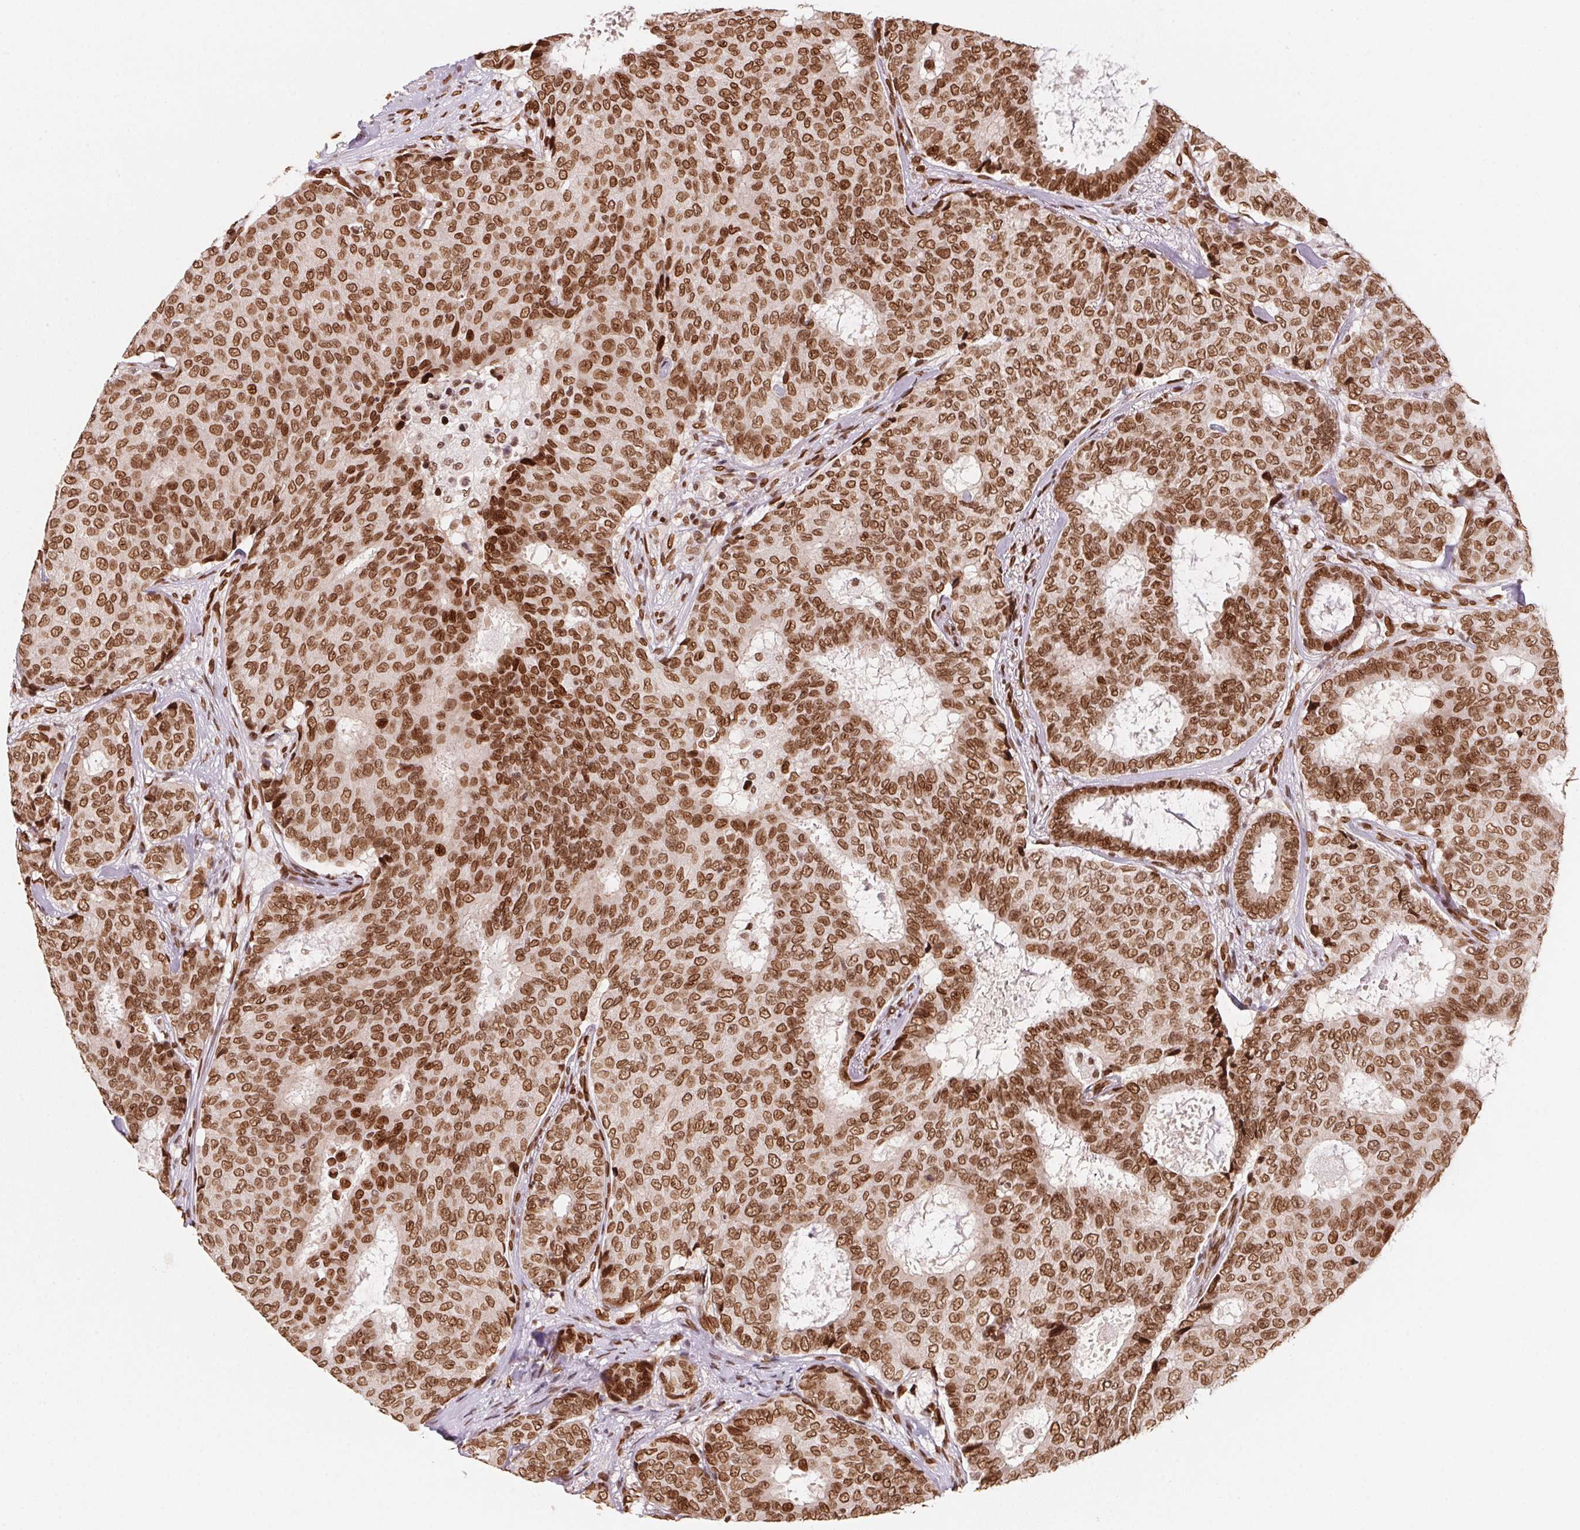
{"staining": {"intensity": "strong", "quantity": ">75%", "location": "cytoplasmic/membranous,nuclear"}, "tissue": "breast cancer", "cell_type": "Tumor cells", "image_type": "cancer", "snomed": [{"axis": "morphology", "description": "Duct carcinoma"}, {"axis": "topography", "description": "Breast"}], "caption": "Protein staining of breast cancer (infiltrating ductal carcinoma) tissue displays strong cytoplasmic/membranous and nuclear expression in about >75% of tumor cells.", "gene": "SAP30BP", "patient": {"sex": "female", "age": 75}}